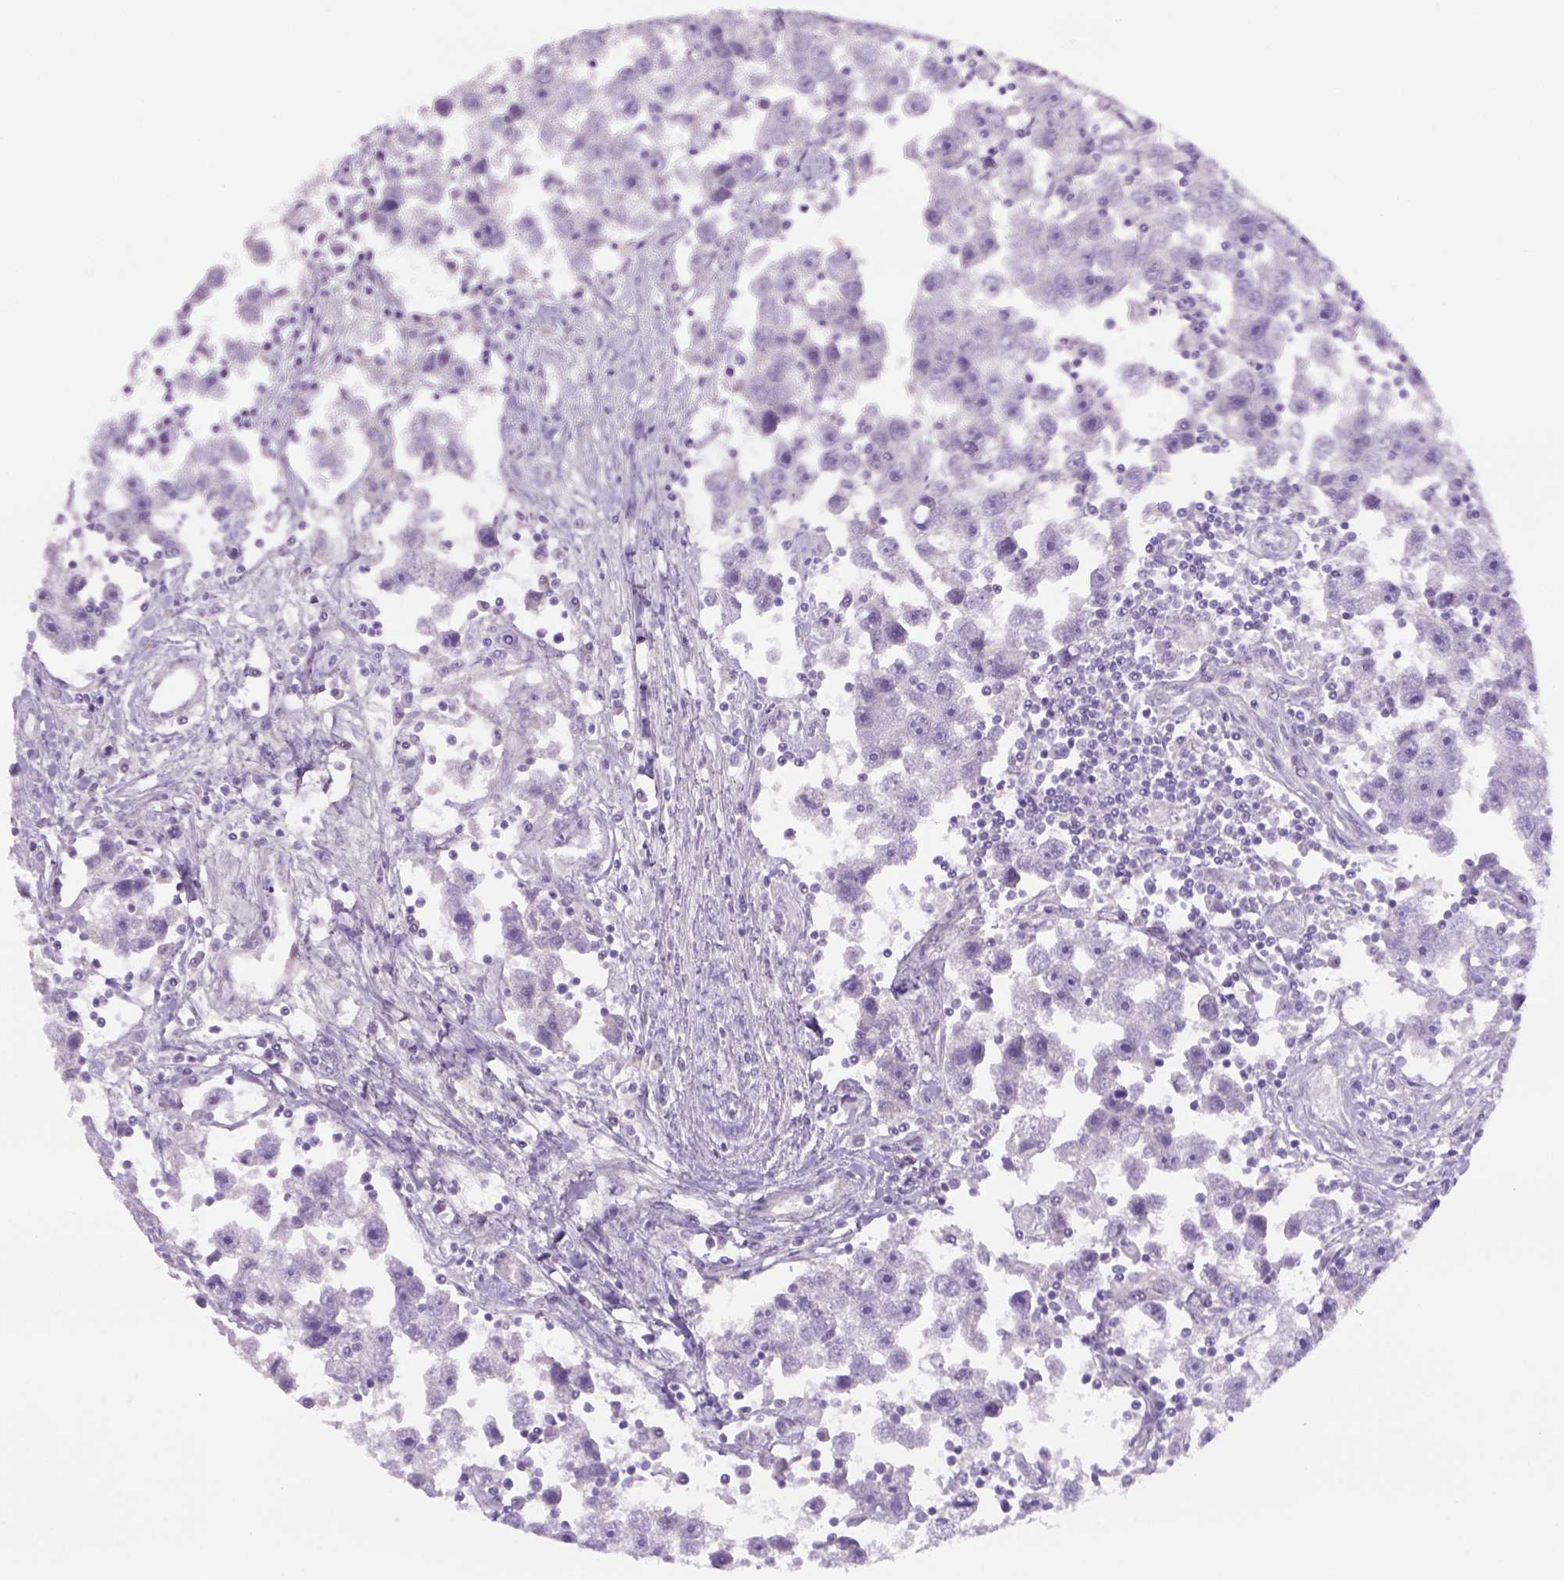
{"staining": {"intensity": "negative", "quantity": "none", "location": "none"}, "tissue": "testis cancer", "cell_type": "Tumor cells", "image_type": "cancer", "snomed": [{"axis": "morphology", "description": "Seminoma, NOS"}, {"axis": "topography", "description": "Testis"}], "caption": "DAB (3,3'-diaminobenzidine) immunohistochemical staining of human testis seminoma exhibits no significant expression in tumor cells. (Stains: DAB (3,3'-diaminobenzidine) immunohistochemistry (IHC) with hematoxylin counter stain, Microscopy: brightfield microscopy at high magnification).", "gene": "TENM4", "patient": {"sex": "male", "age": 30}}